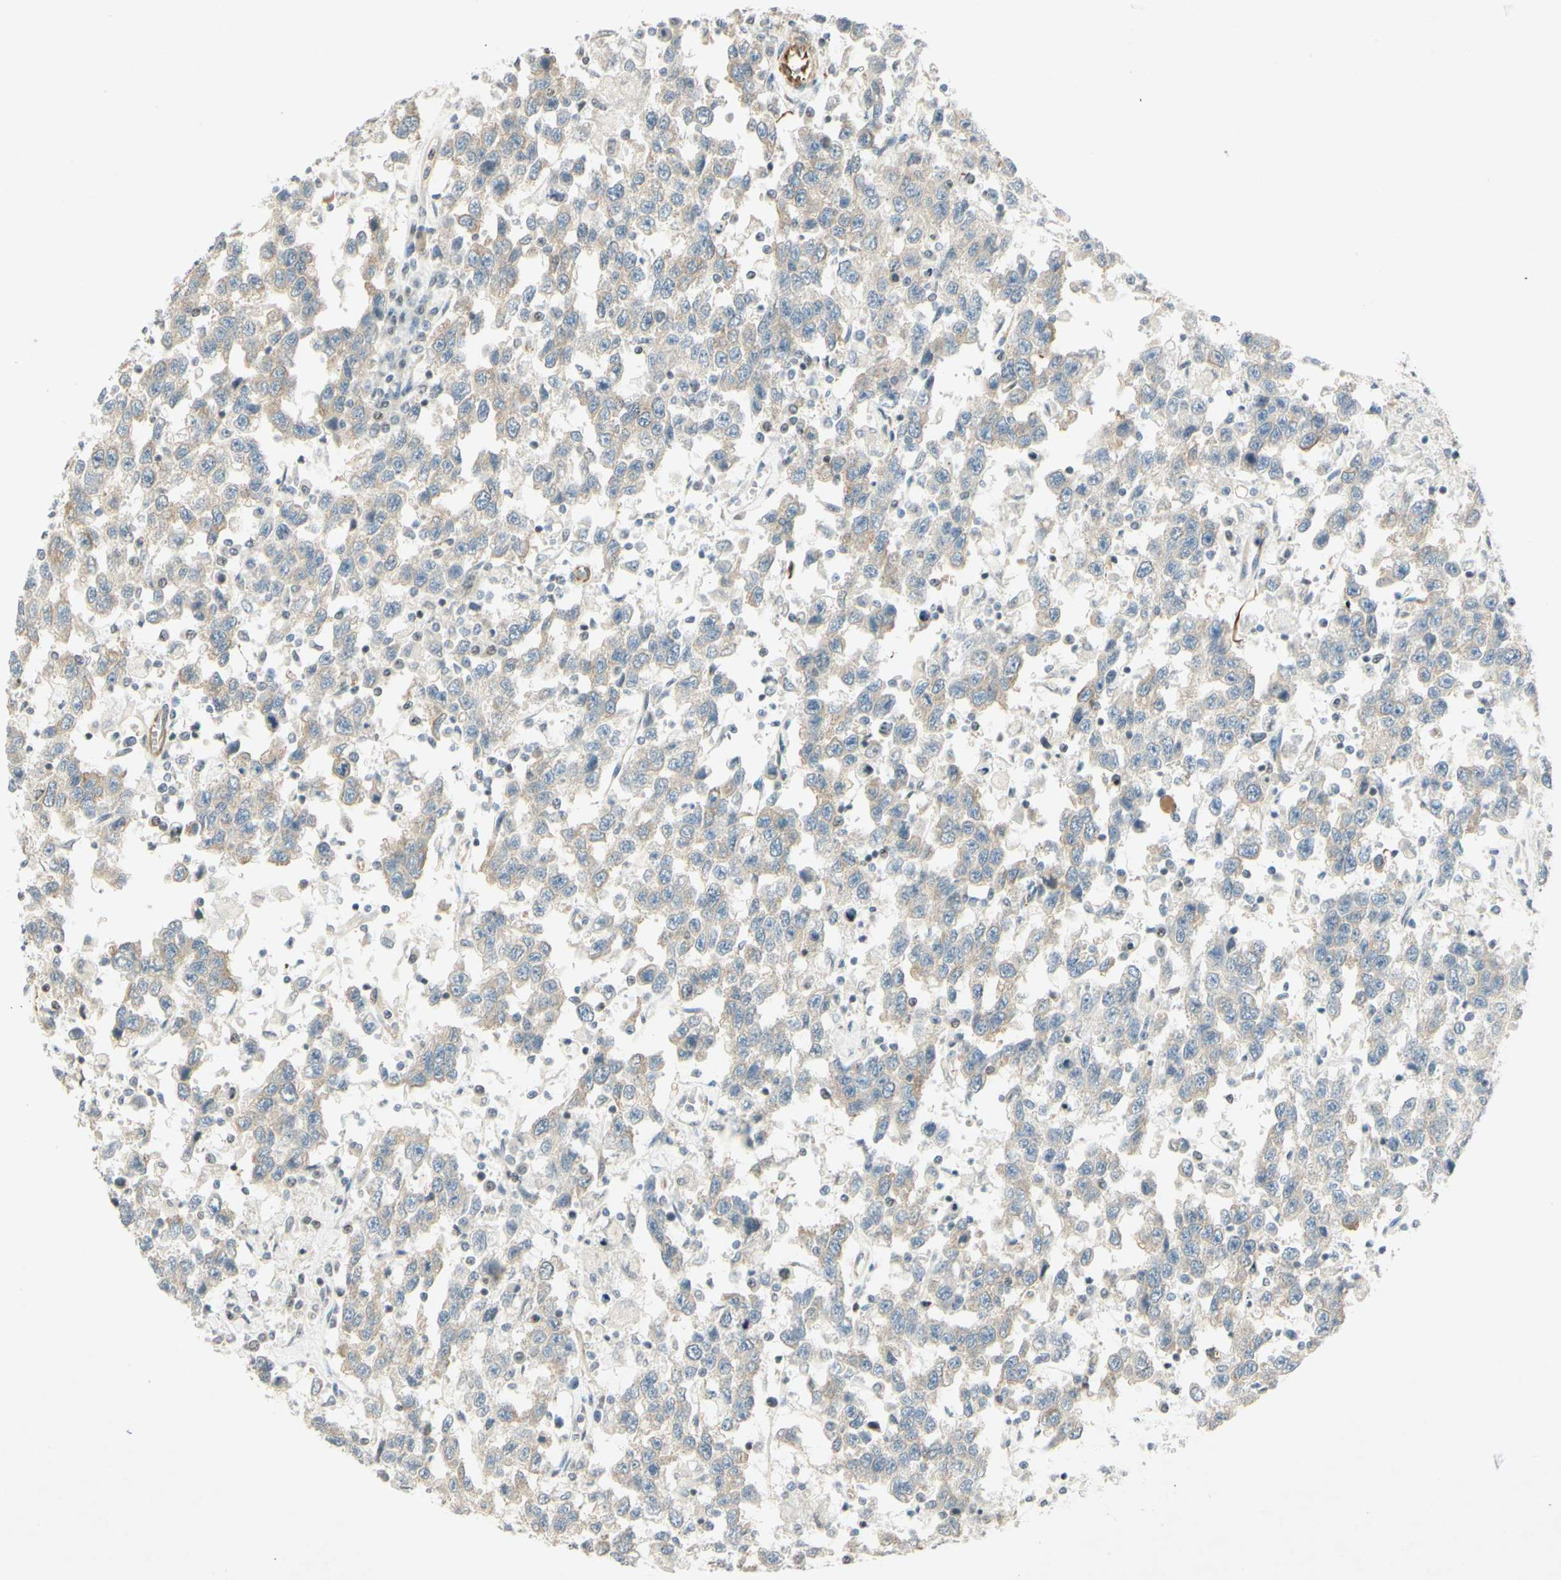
{"staining": {"intensity": "weak", "quantity": "25%-75%", "location": "cytoplasmic/membranous"}, "tissue": "testis cancer", "cell_type": "Tumor cells", "image_type": "cancer", "snomed": [{"axis": "morphology", "description": "Seminoma, NOS"}, {"axis": "topography", "description": "Testis"}], "caption": "An image showing weak cytoplasmic/membranous positivity in about 25%-75% of tumor cells in testis seminoma, as visualized by brown immunohistochemical staining.", "gene": "MAP1B", "patient": {"sex": "male", "age": 41}}